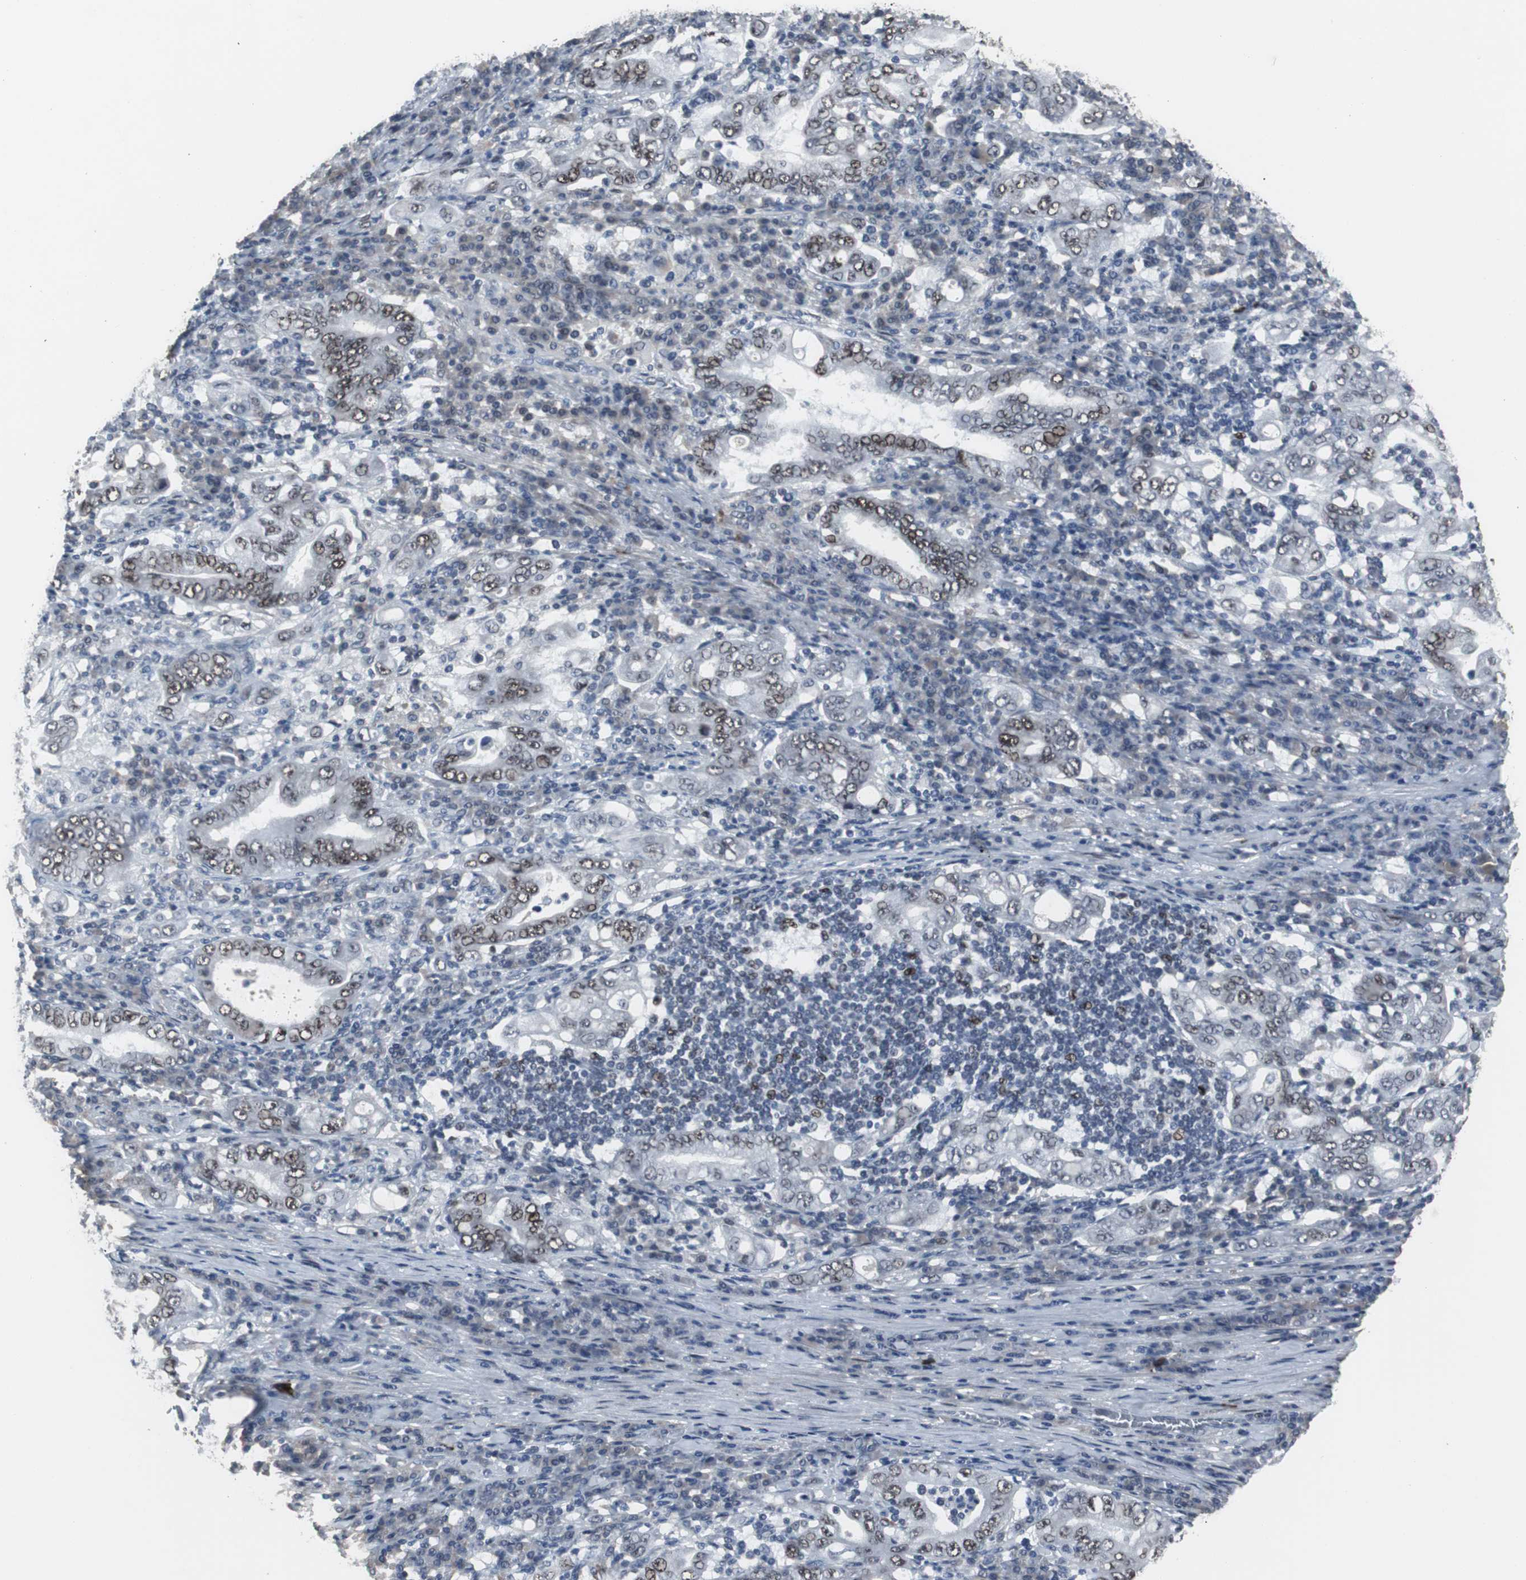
{"staining": {"intensity": "moderate", "quantity": ">75%", "location": "nuclear"}, "tissue": "stomach cancer", "cell_type": "Tumor cells", "image_type": "cancer", "snomed": [{"axis": "morphology", "description": "Normal tissue, NOS"}, {"axis": "morphology", "description": "Adenocarcinoma, NOS"}, {"axis": "topography", "description": "Esophagus"}, {"axis": "topography", "description": "Stomach, upper"}, {"axis": "topography", "description": "Peripheral nerve tissue"}], "caption": "Immunohistochemistry of stomach cancer (adenocarcinoma) displays medium levels of moderate nuclear positivity in about >75% of tumor cells.", "gene": "FOXP4", "patient": {"sex": "male", "age": 62}}